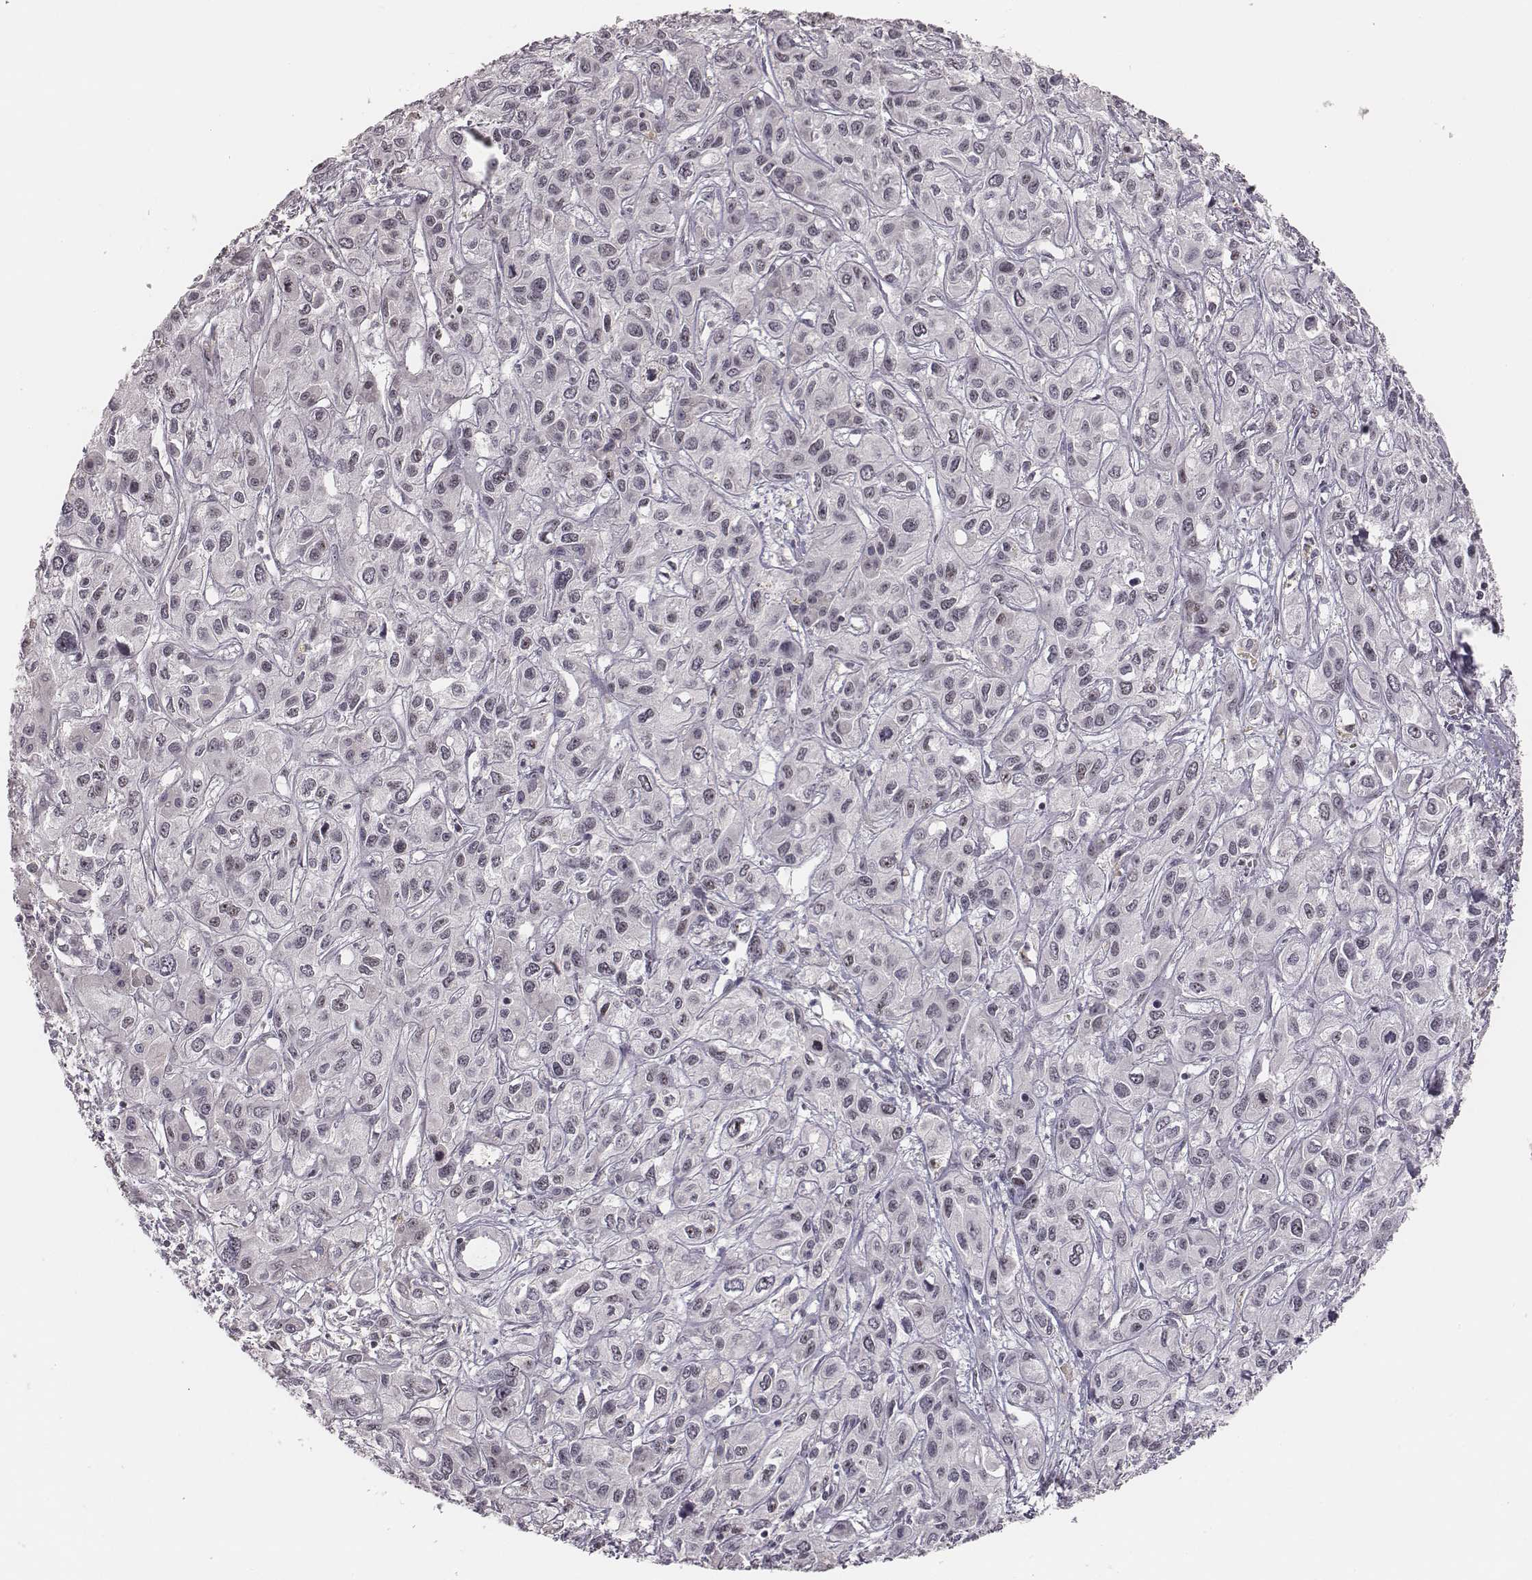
{"staining": {"intensity": "negative", "quantity": "none", "location": "none"}, "tissue": "liver cancer", "cell_type": "Tumor cells", "image_type": "cancer", "snomed": [{"axis": "morphology", "description": "Cholangiocarcinoma"}, {"axis": "topography", "description": "Liver"}], "caption": "Liver cancer was stained to show a protein in brown. There is no significant positivity in tumor cells.", "gene": "NIFK", "patient": {"sex": "female", "age": 66}}